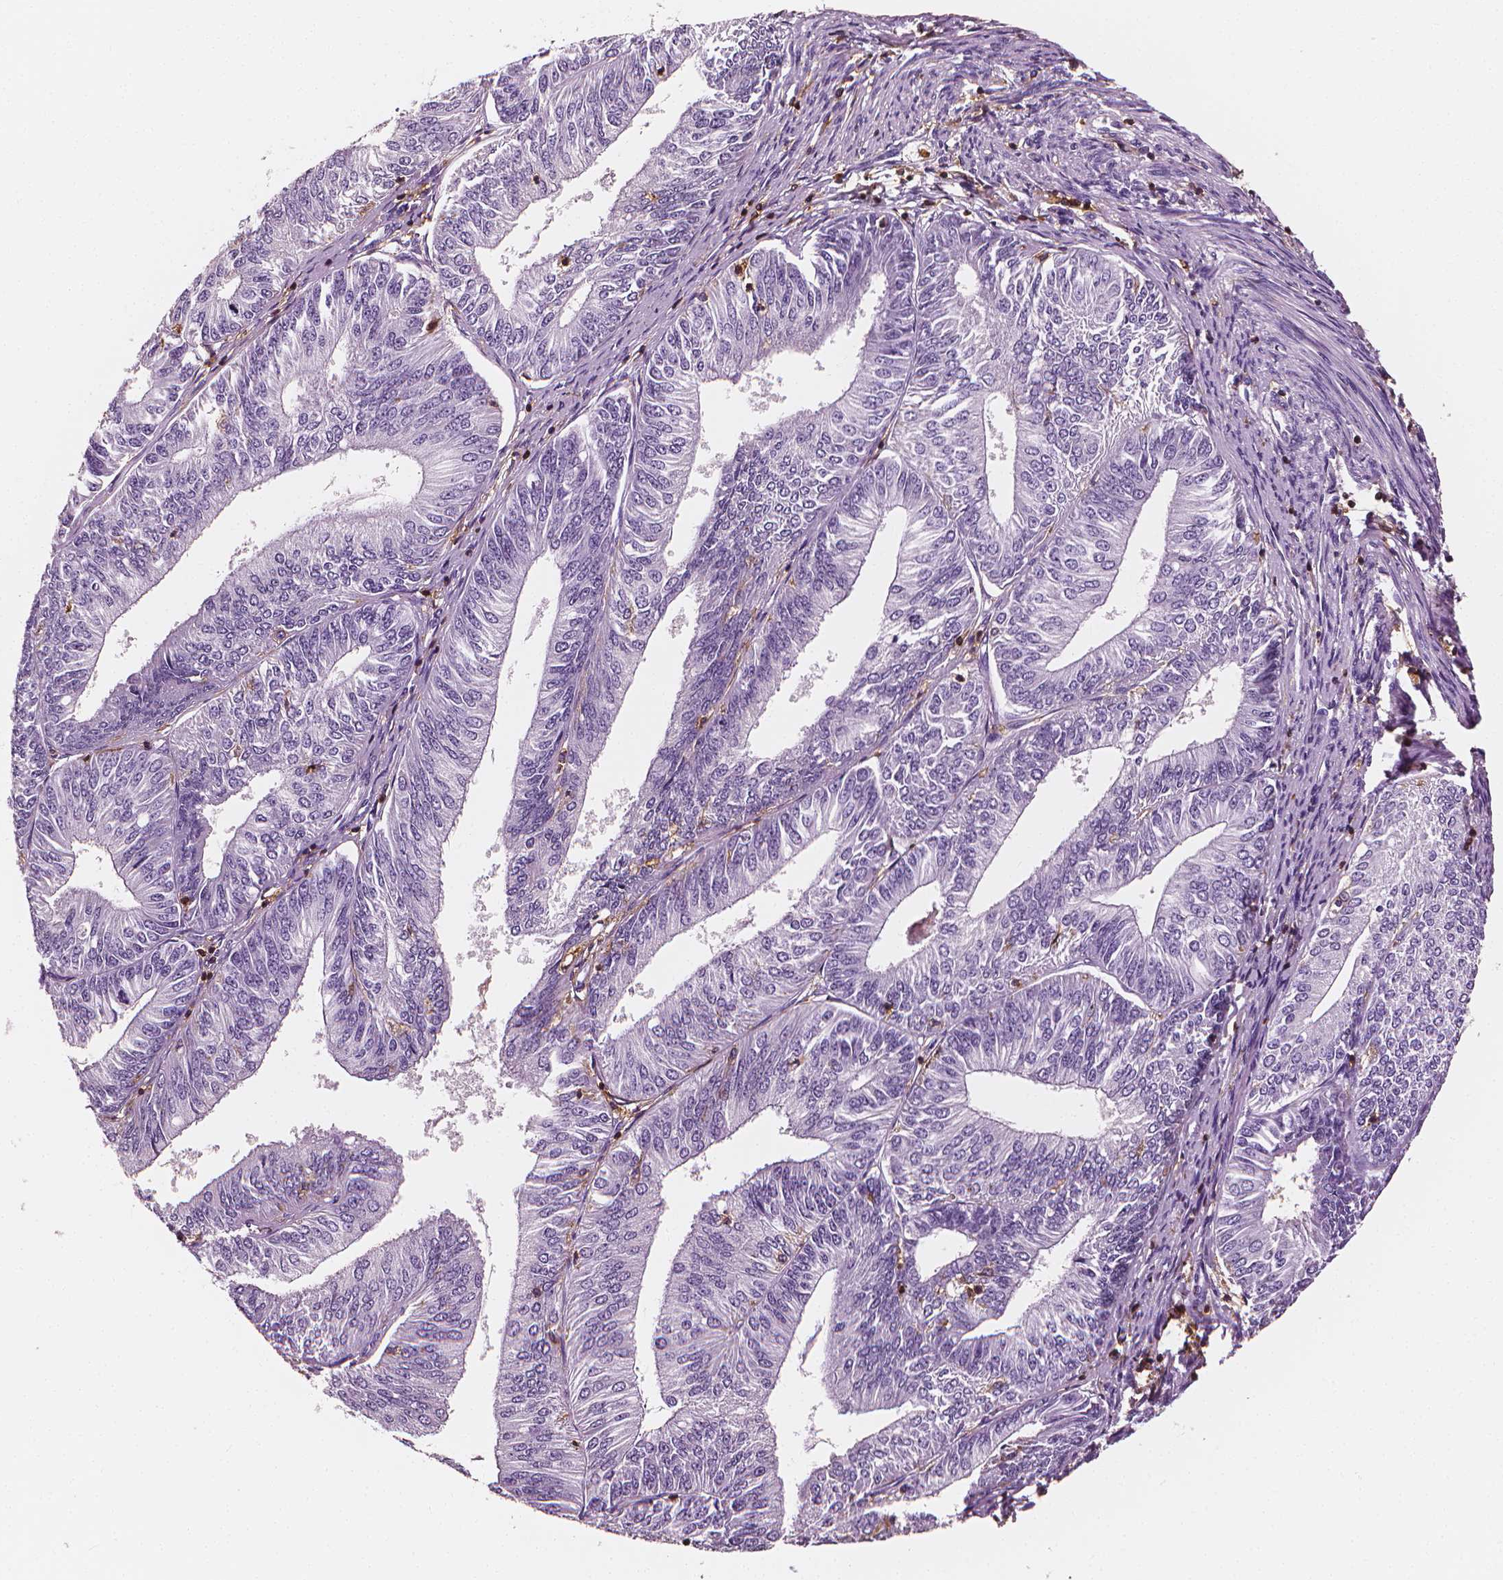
{"staining": {"intensity": "negative", "quantity": "none", "location": "none"}, "tissue": "endometrial cancer", "cell_type": "Tumor cells", "image_type": "cancer", "snomed": [{"axis": "morphology", "description": "Adenocarcinoma, NOS"}, {"axis": "topography", "description": "Endometrium"}], "caption": "IHC micrograph of neoplastic tissue: human adenocarcinoma (endometrial) stained with DAB (3,3'-diaminobenzidine) exhibits no significant protein expression in tumor cells.", "gene": "PTPRC", "patient": {"sex": "female", "age": 58}}